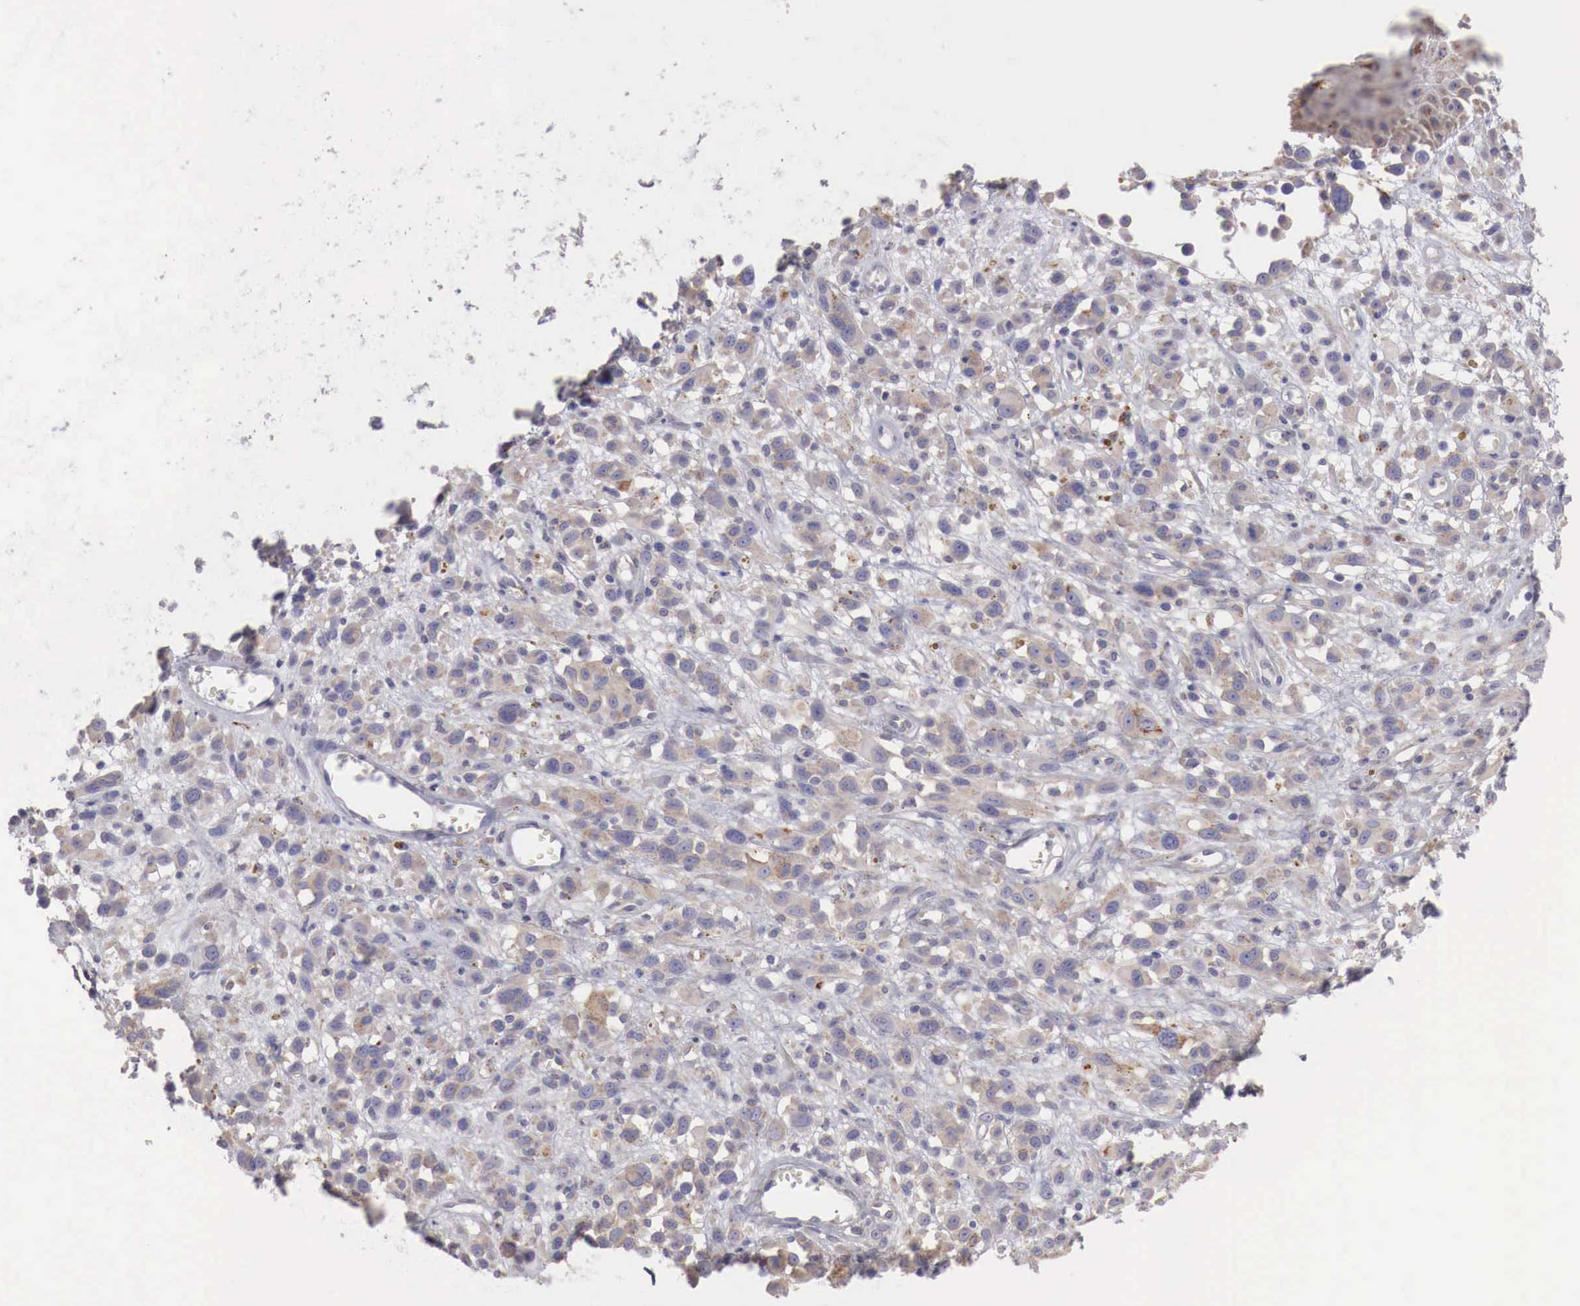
{"staining": {"intensity": "weak", "quantity": "25%-75%", "location": "cytoplasmic/membranous"}, "tissue": "melanoma", "cell_type": "Tumor cells", "image_type": "cancer", "snomed": [{"axis": "morphology", "description": "Malignant melanoma, NOS"}, {"axis": "topography", "description": "Skin"}], "caption": "An immunohistochemistry micrograph of tumor tissue is shown. Protein staining in brown highlights weak cytoplasmic/membranous positivity in malignant melanoma within tumor cells.", "gene": "NSDHL", "patient": {"sex": "male", "age": 51}}